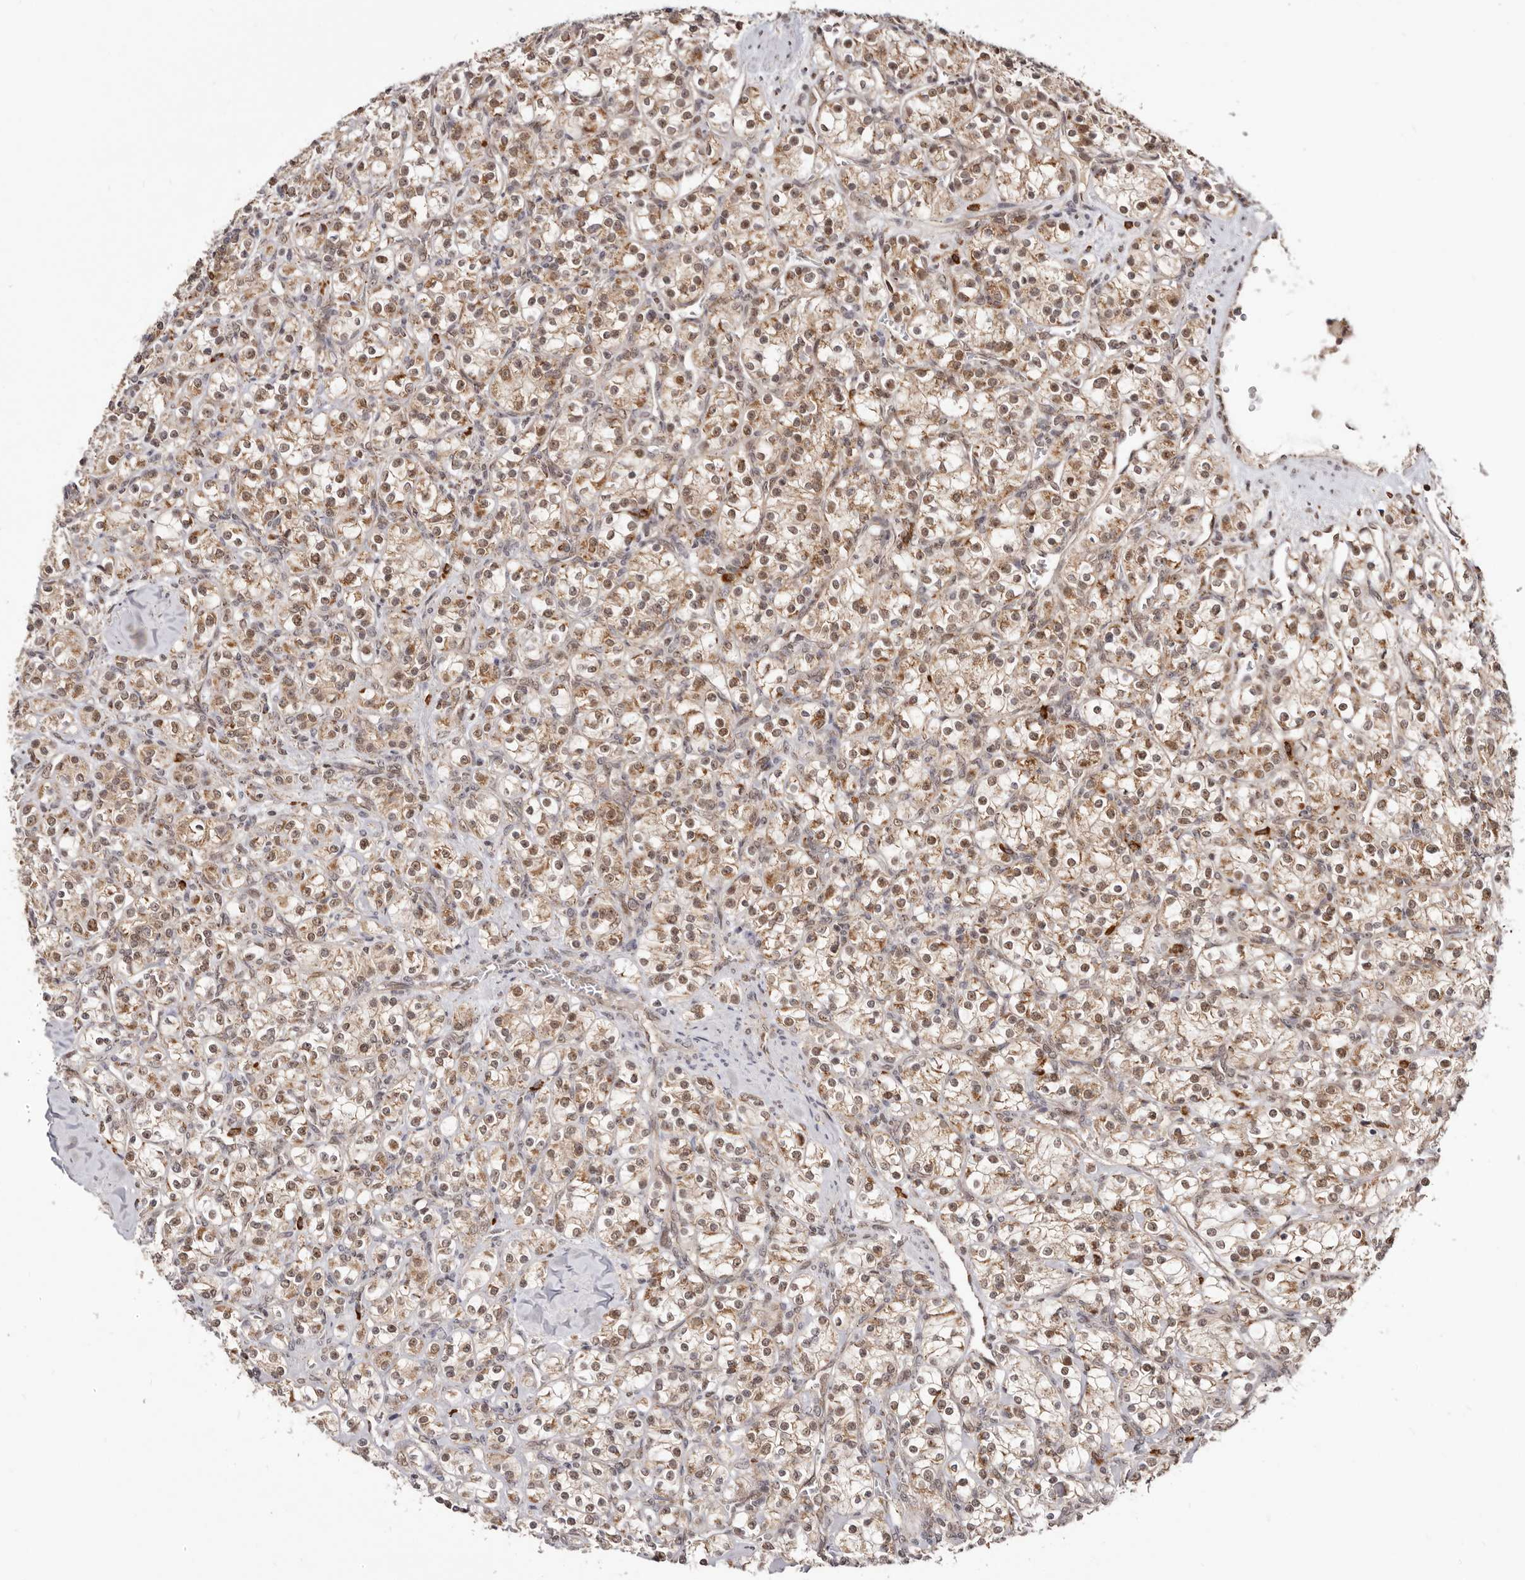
{"staining": {"intensity": "moderate", "quantity": ">75%", "location": "cytoplasmic/membranous"}, "tissue": "renal cancer", "cell_type": "Tumor cells", "image_type": "cancer", "snomed": [{"axis": "morphology", "description": "Adenocarcinoma, NOS"}, {"axis": "topography", "description": "Kidney"}], "caption": "Protein expression analysis of adenocarcinoma (renal) shows moderate cytoplasmic/membranous positivity in about >75% of tumor cells.", "gene": "SEC14L1", "patient": {"sex": "male", "age": 77}}